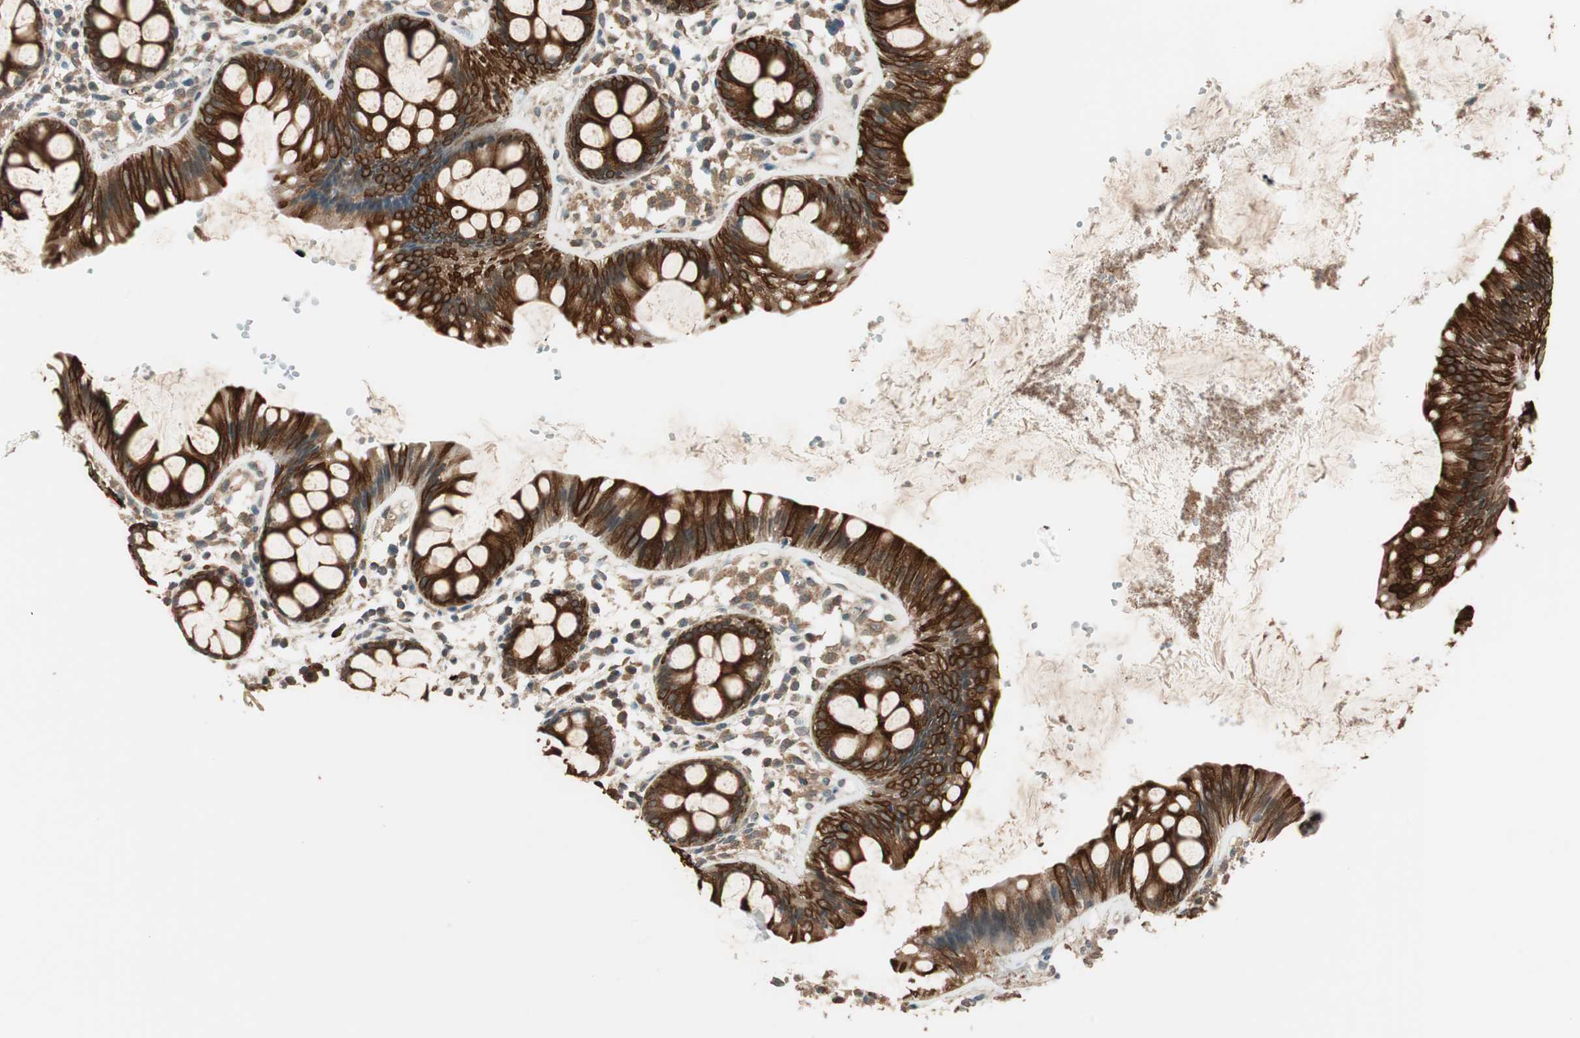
{"staining": {"intensity": "strong", "quantity": ">75%", "location": "cytoplasmic/membranous"}, "tissue": "rectum", "cell_type": "Glandular cells", "image_type": "normal", "snomed": [{"axis": "morphology", "description": "Normal tissue, NOS"}, {"axis": "topography", "description": "Rectum"}], "caption": "Immunohistochemical staining of normal human rectum displays >75% levels of strong cytoplasmic/membranous protein positivity in about >75% of glandular cells. The protein of interest is stained brown, and the nuclei are stained in blue (DAB (3,3'-diaminobenzidine) IHC with brightfield microscopy, high magnification).", "gene": "TRIM21", "patient": {"sex": "female", "age": 66}}